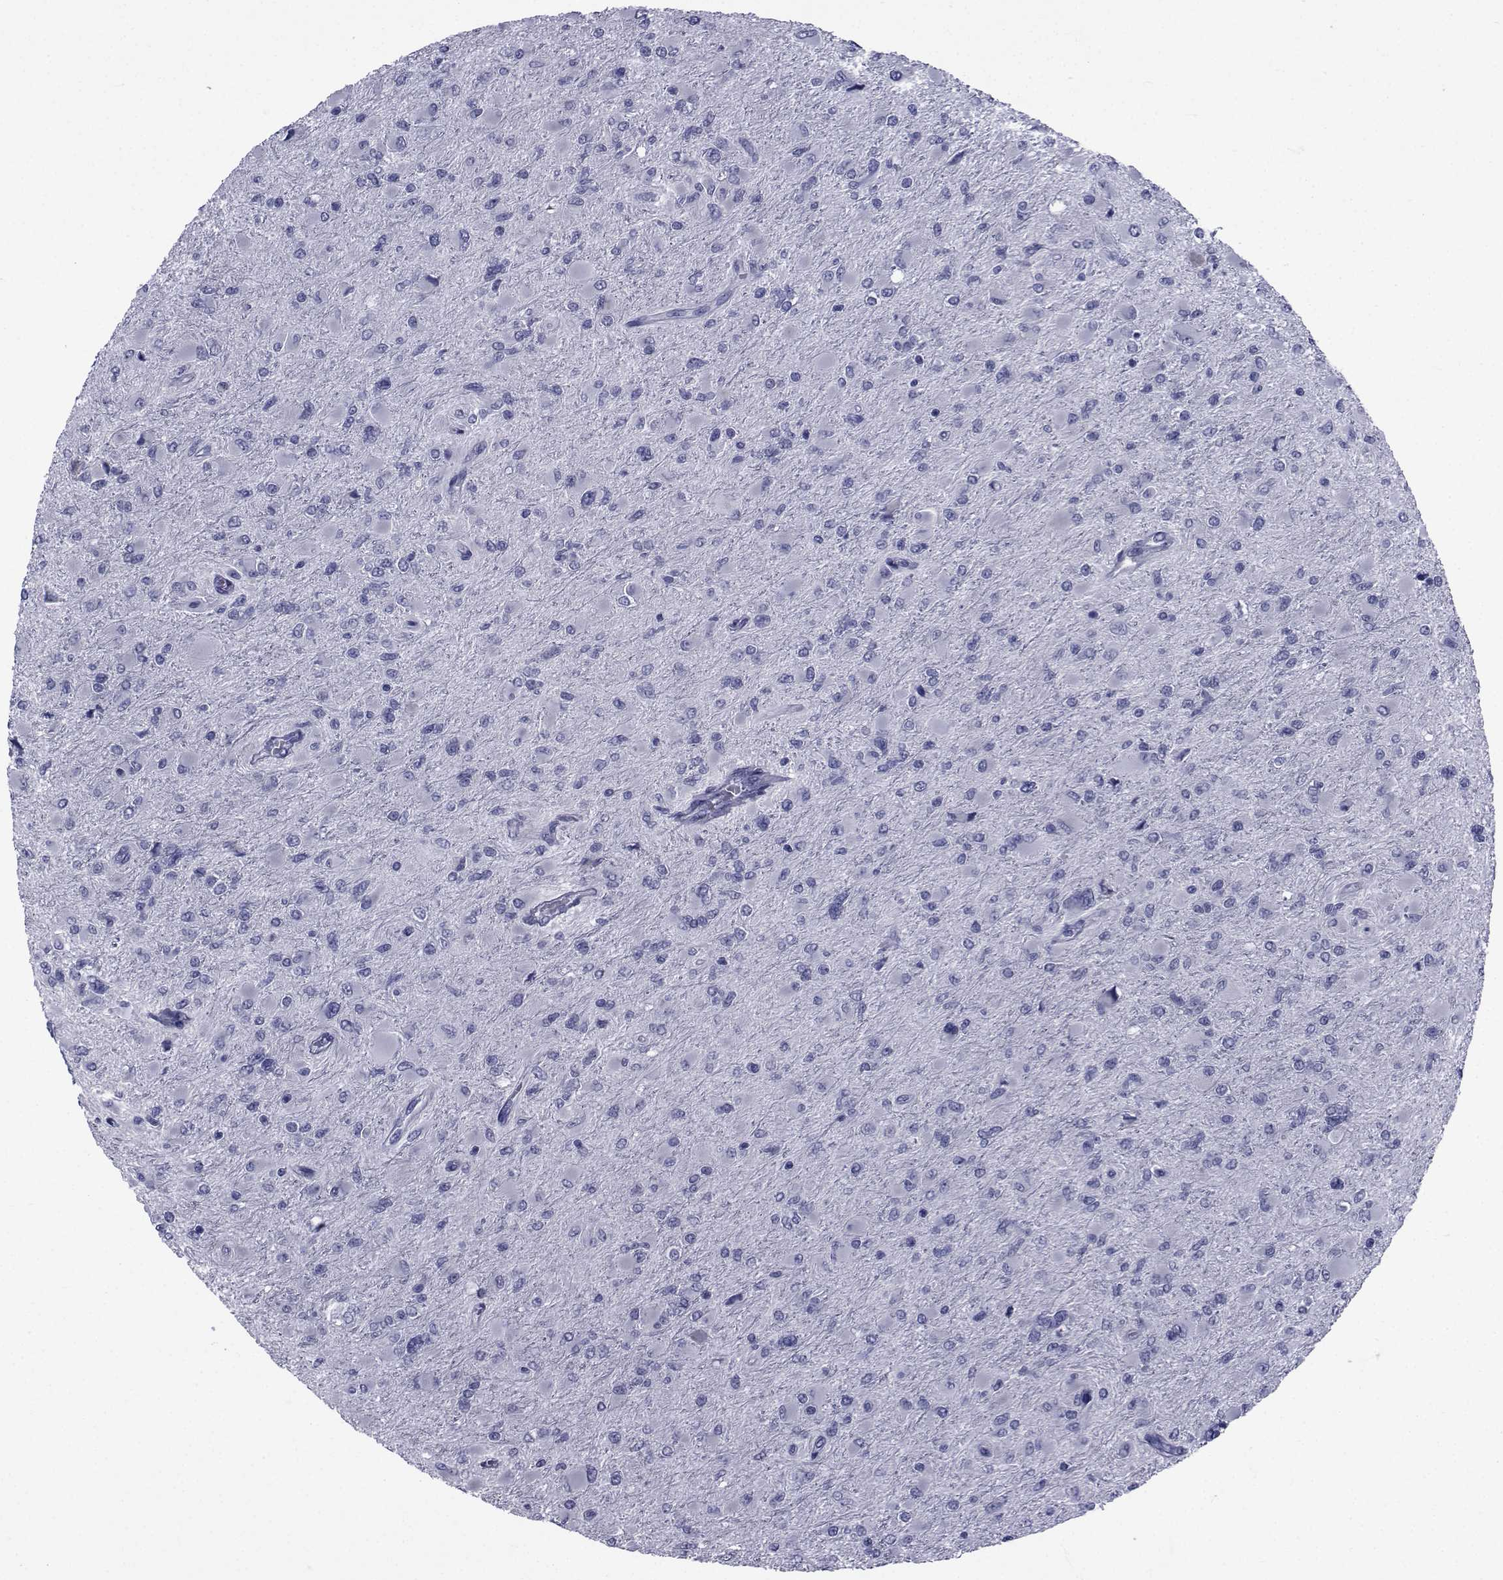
{"staining": {"intensity": "negative", "quantity": "none", "location": "none"}, "tissue": "glioma", "cell_type": "Tumor cells", "image_type": "cancer", "snomed": [{"axis": "morphology", "description": "Glioma, malignant, High grade"}, {"axis": "topography", "description": "Cerebral cortex"}], "caption": "DAB (3,3'-diaminobenzidine) immunohistochemical staining of high-grade glioma (malignant) reveals no significant positivity in tumor cells. (Stains: DAB immunohistochemistry (IHC) with hematoxylin counter stain, Microscopy: brightfield microscopy at high magnification).", "gene": "ROPN1", "patient": {"sex": "female", "age": 36}}